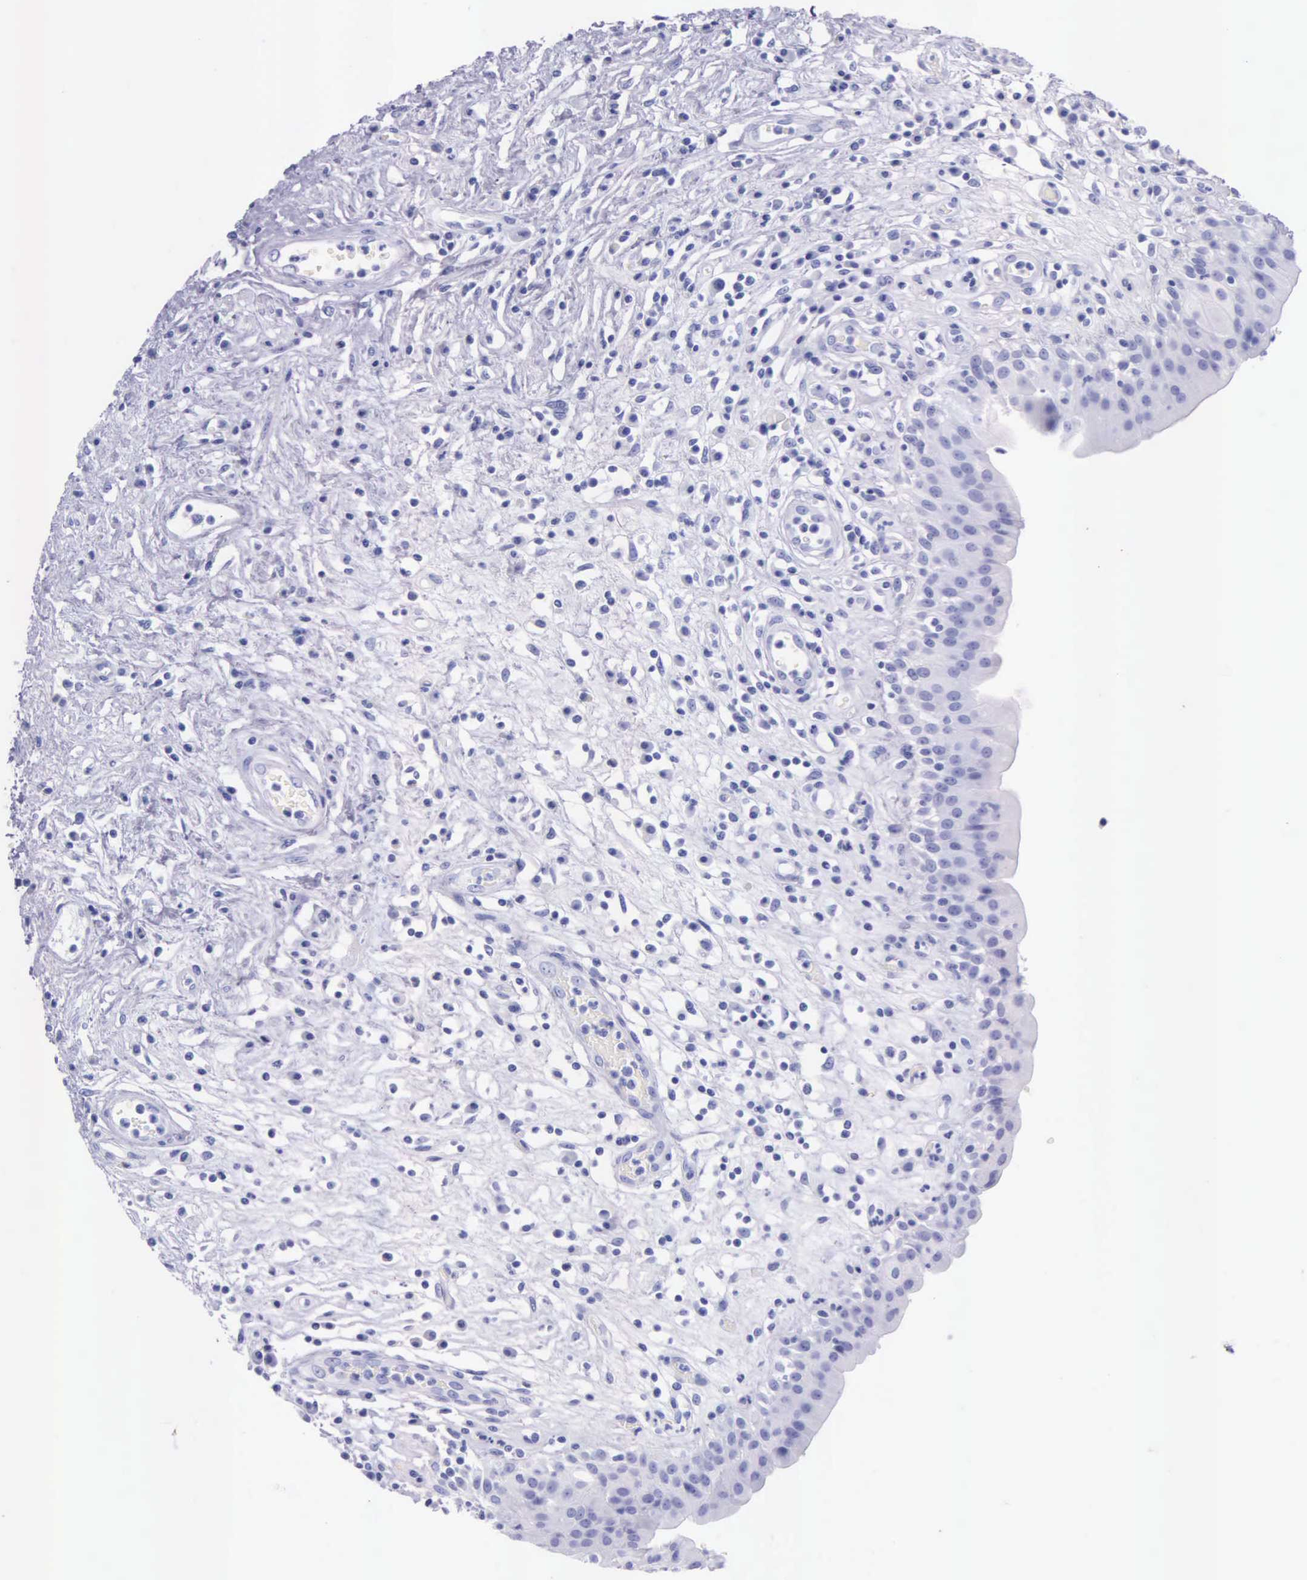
{"staining": {"intensity": "negative", "quantity": "none", "location": "none"}, "tissue": "urinary bladder", "cell_type": "Urothelial cells", "image_type": "normal", "snomed": [{"axis": "morphology", "description": "Normal tissue, NOS"}, {"axis": "topography", "description": "Urinary bladder"}], "caption": "This is an immunohistochemistry histopathology image of unremarkable urinary bladder. There is no expression in urothelial cells.", "gene": "KLK2", "patient": {"sex": "female", "age": 85}}